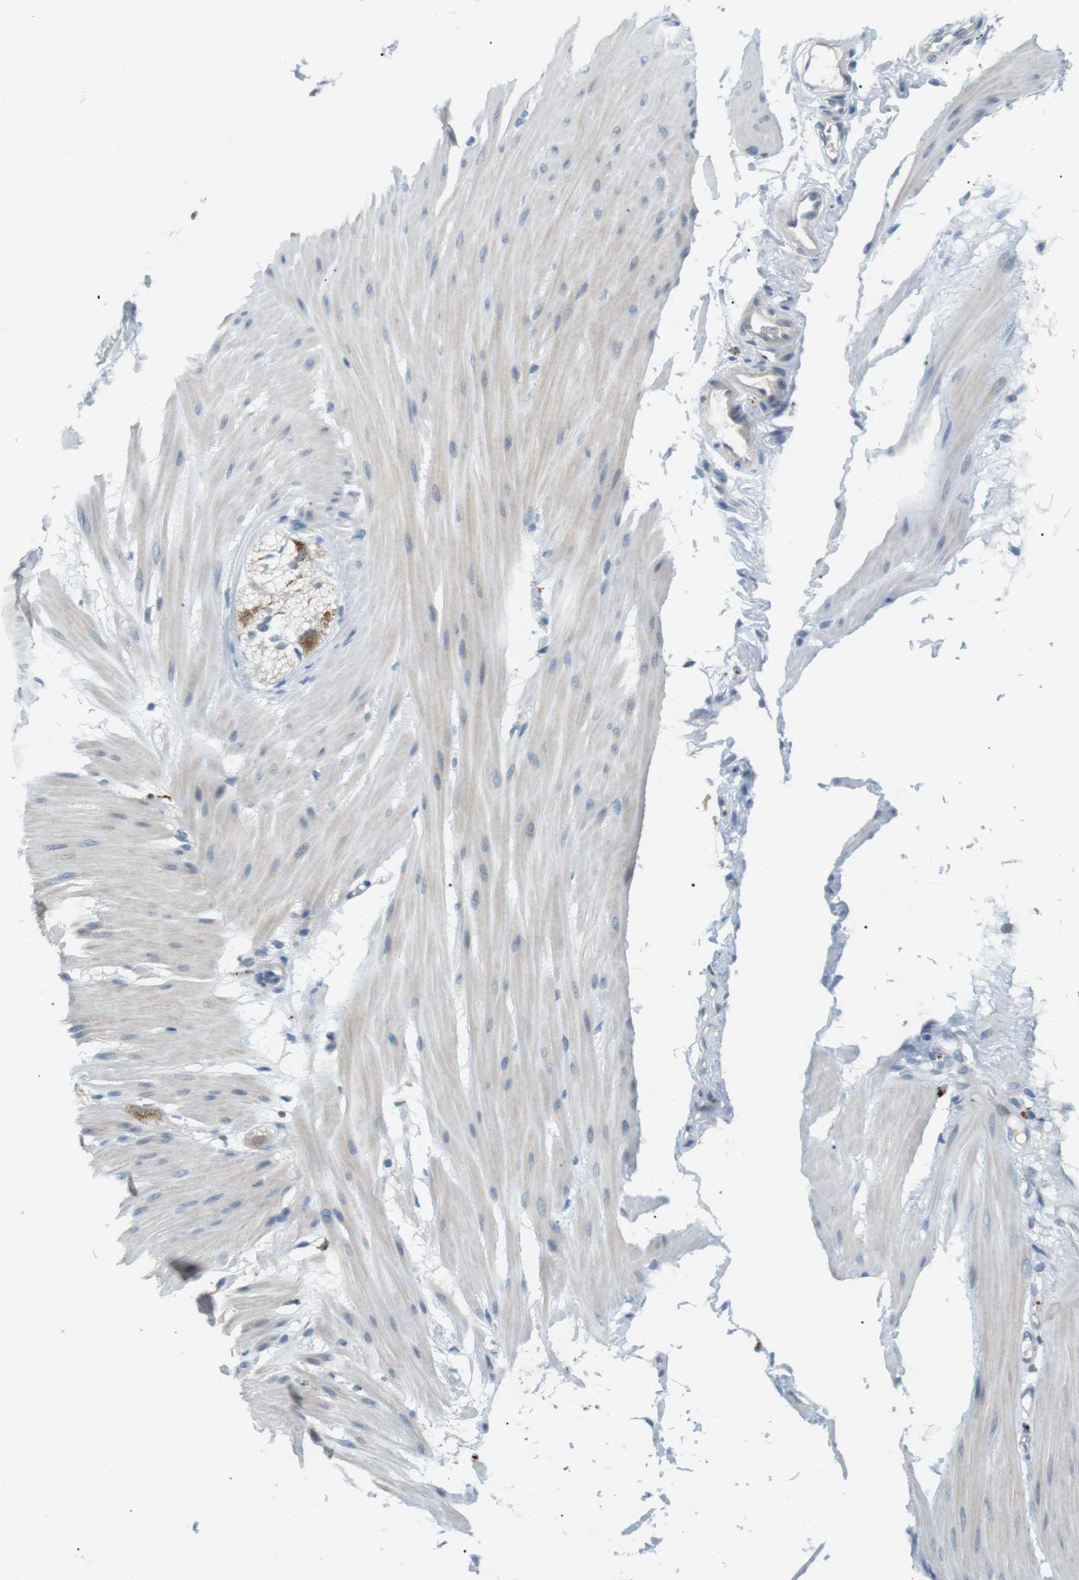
{"staining": {"intensity": "weak", "quantity": "<25%", "location": "cytoplasmic/membranous"}, "tissue": "smooth muscle", "cell_type": "Smooth muscle cells", "image_type": "normal", "snomed": [{"axis": "morphology", "description": "Normal tissue, NOS"}, {"axis": "topography", "description": "Smooth muscle"}, {"axis": "topography", "description": "Colon"}], "caption": "Smooth muscle cells are negative for brown protein staining in normal smooth muscle. (Stains: DAB IHC with hematoxylin counter stain, Microscopy: brightfield microscopy at high magnification).", "gene": "B4GALNT2", "patient": {"sex": "male", "age": 67}}